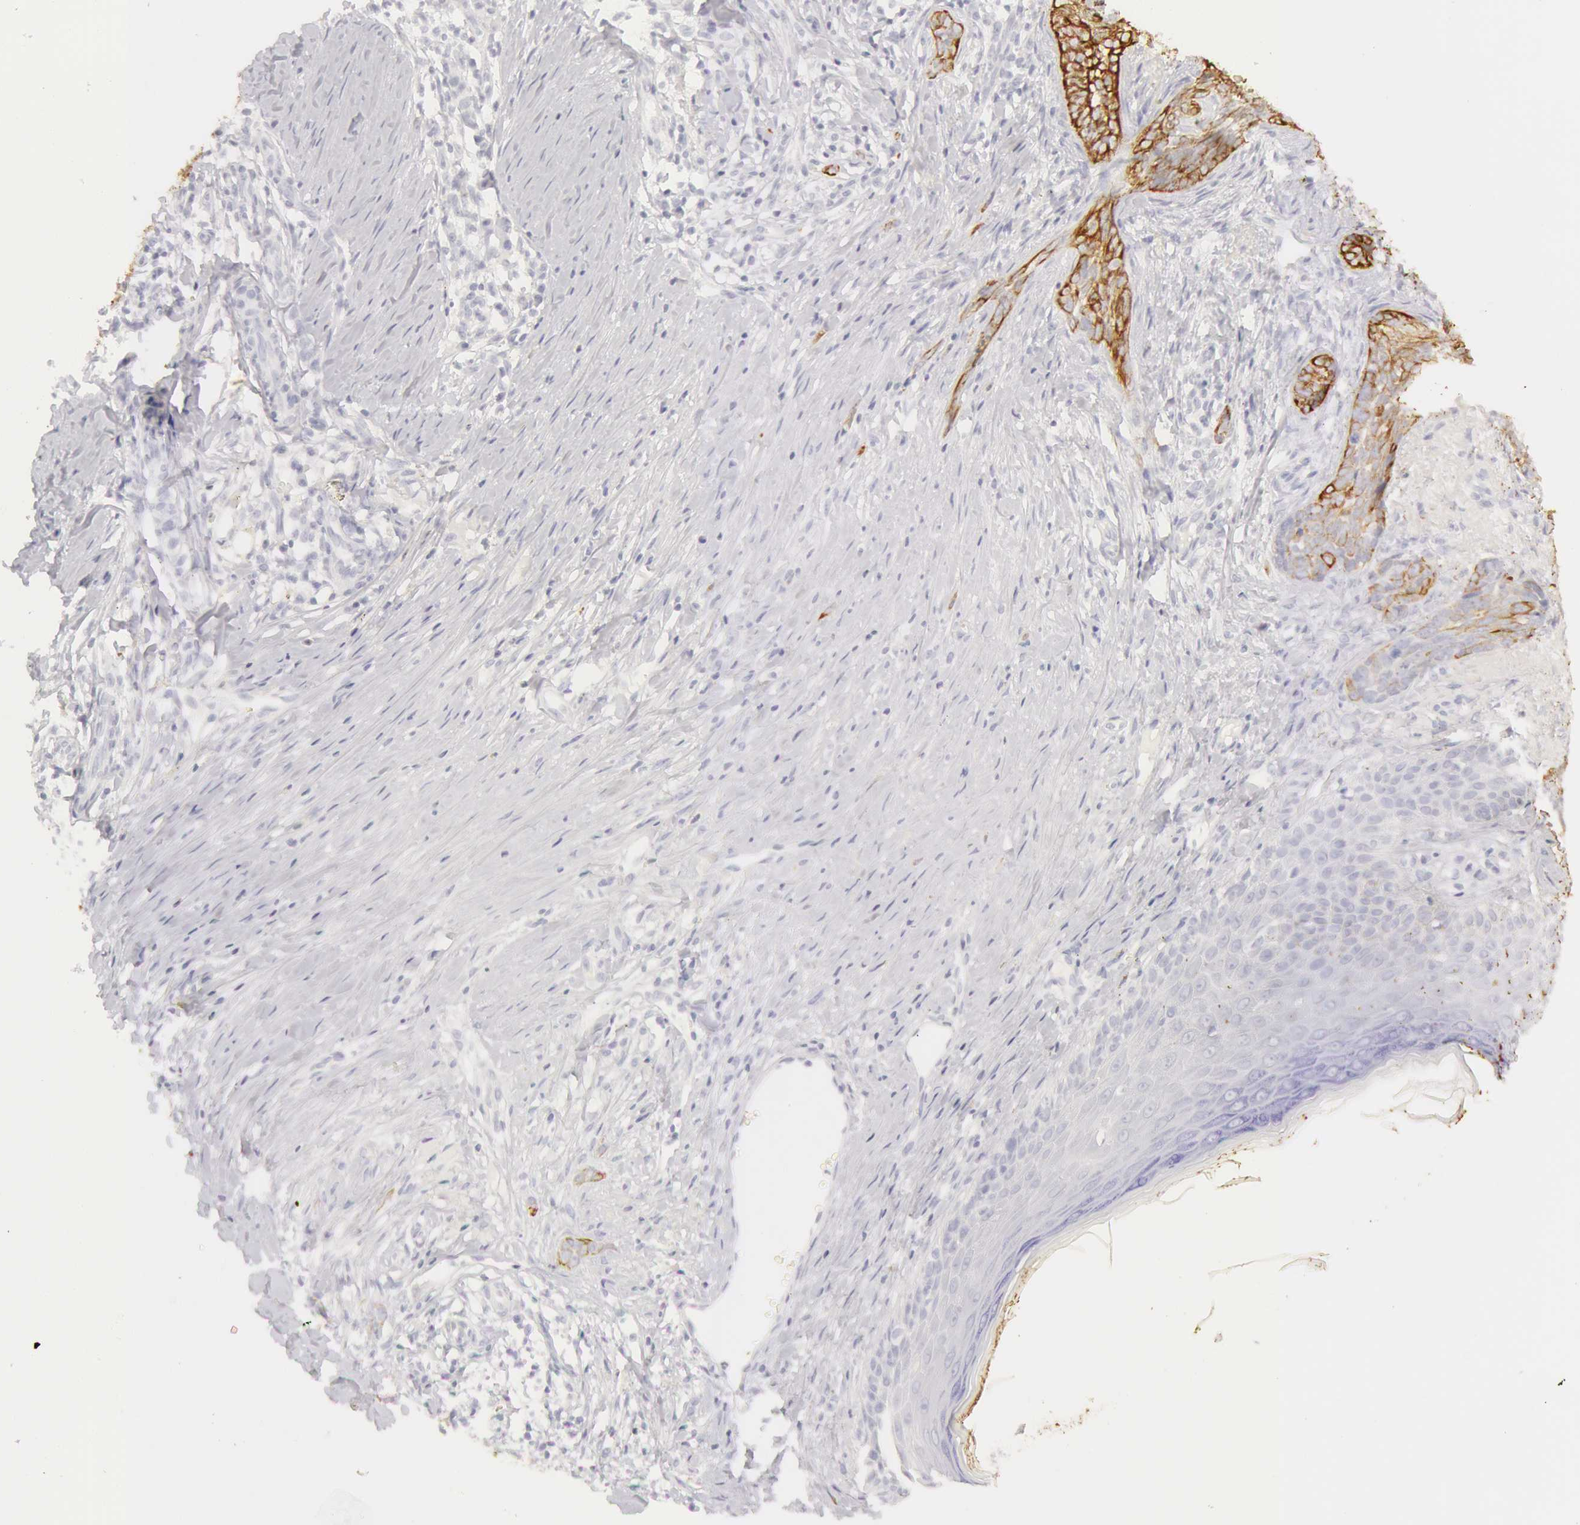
{"staining": {"intensity": "moderate", "quantity": ">75%", "location": "cytoplasmic/membranous"}, "tissue": "skin cancer", "cell_type": "Tumor cells", "image_type": "cancer", "snomed": [{"axis": "morphology", "description": "Basal cell carcinoma"}, {"axis": "topography", "description": "Skin"}], "caption": "Brown immunohistochemical staining in human skin cancer (basal cell carcinoma) reveals moderate cytoplasmic/membranous expression in approximately >75% of tumor cells.", "gene": "KRT8", "patient": {"sex": "female", "age": 81}}